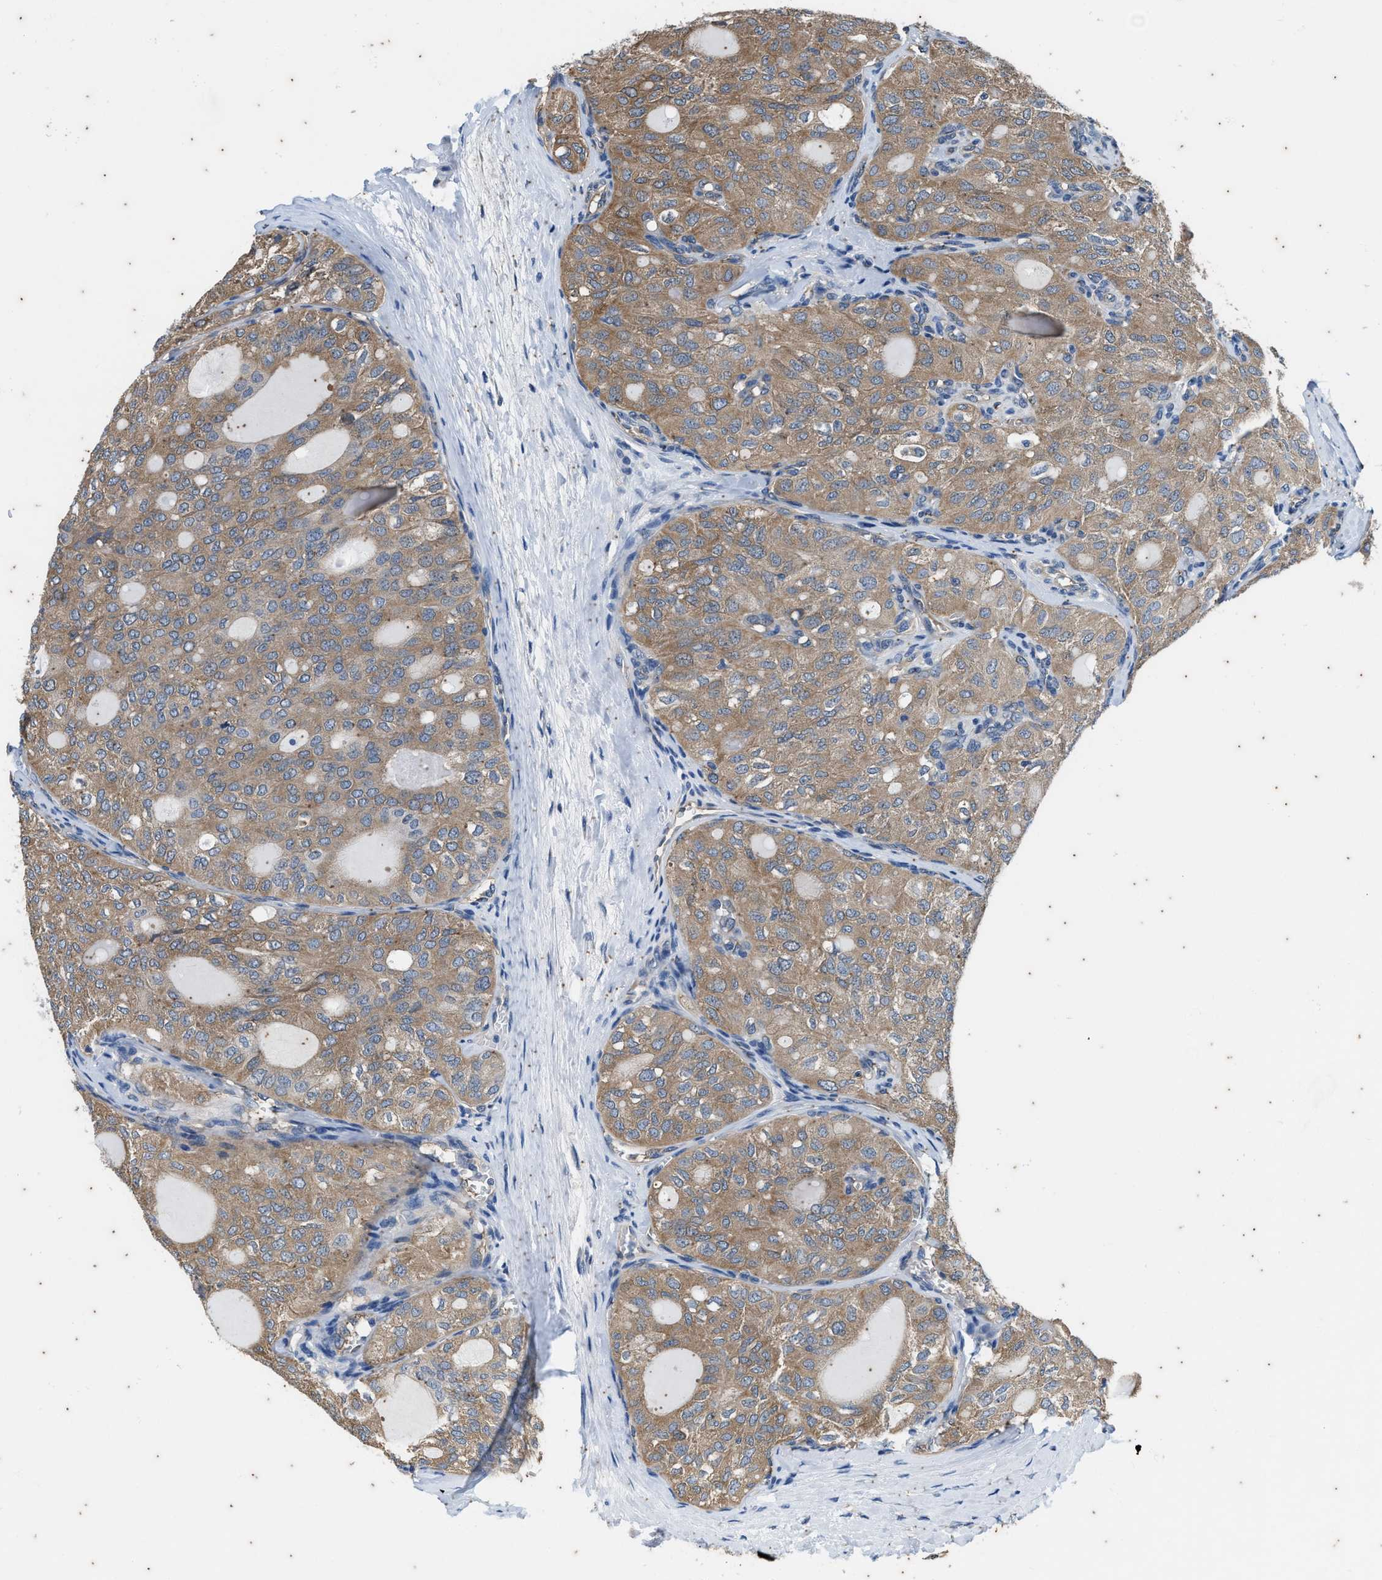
{"staining": {"intensity": "moderate", "quantity": ">75%", "location": "cytoplasmic/membranous"}, "tissue": "thyroid cancer", "cell_type": "Tumor cells", "image_type": "cancer", "snomed": [{"axis": "morphology", "description": "Follicular adenoma carcinoma, NOS"}, {"axis": "topography", "description": "Thyroid gland"}], "caption": "An image of human follicular adenoma carcinoma (thyroid) stained for a protein exhibits moderate cytoplasmic/membranous brown staining in tumor cells.", "gene": "COX19", "patient": {"sex": "male", "age": 75}}